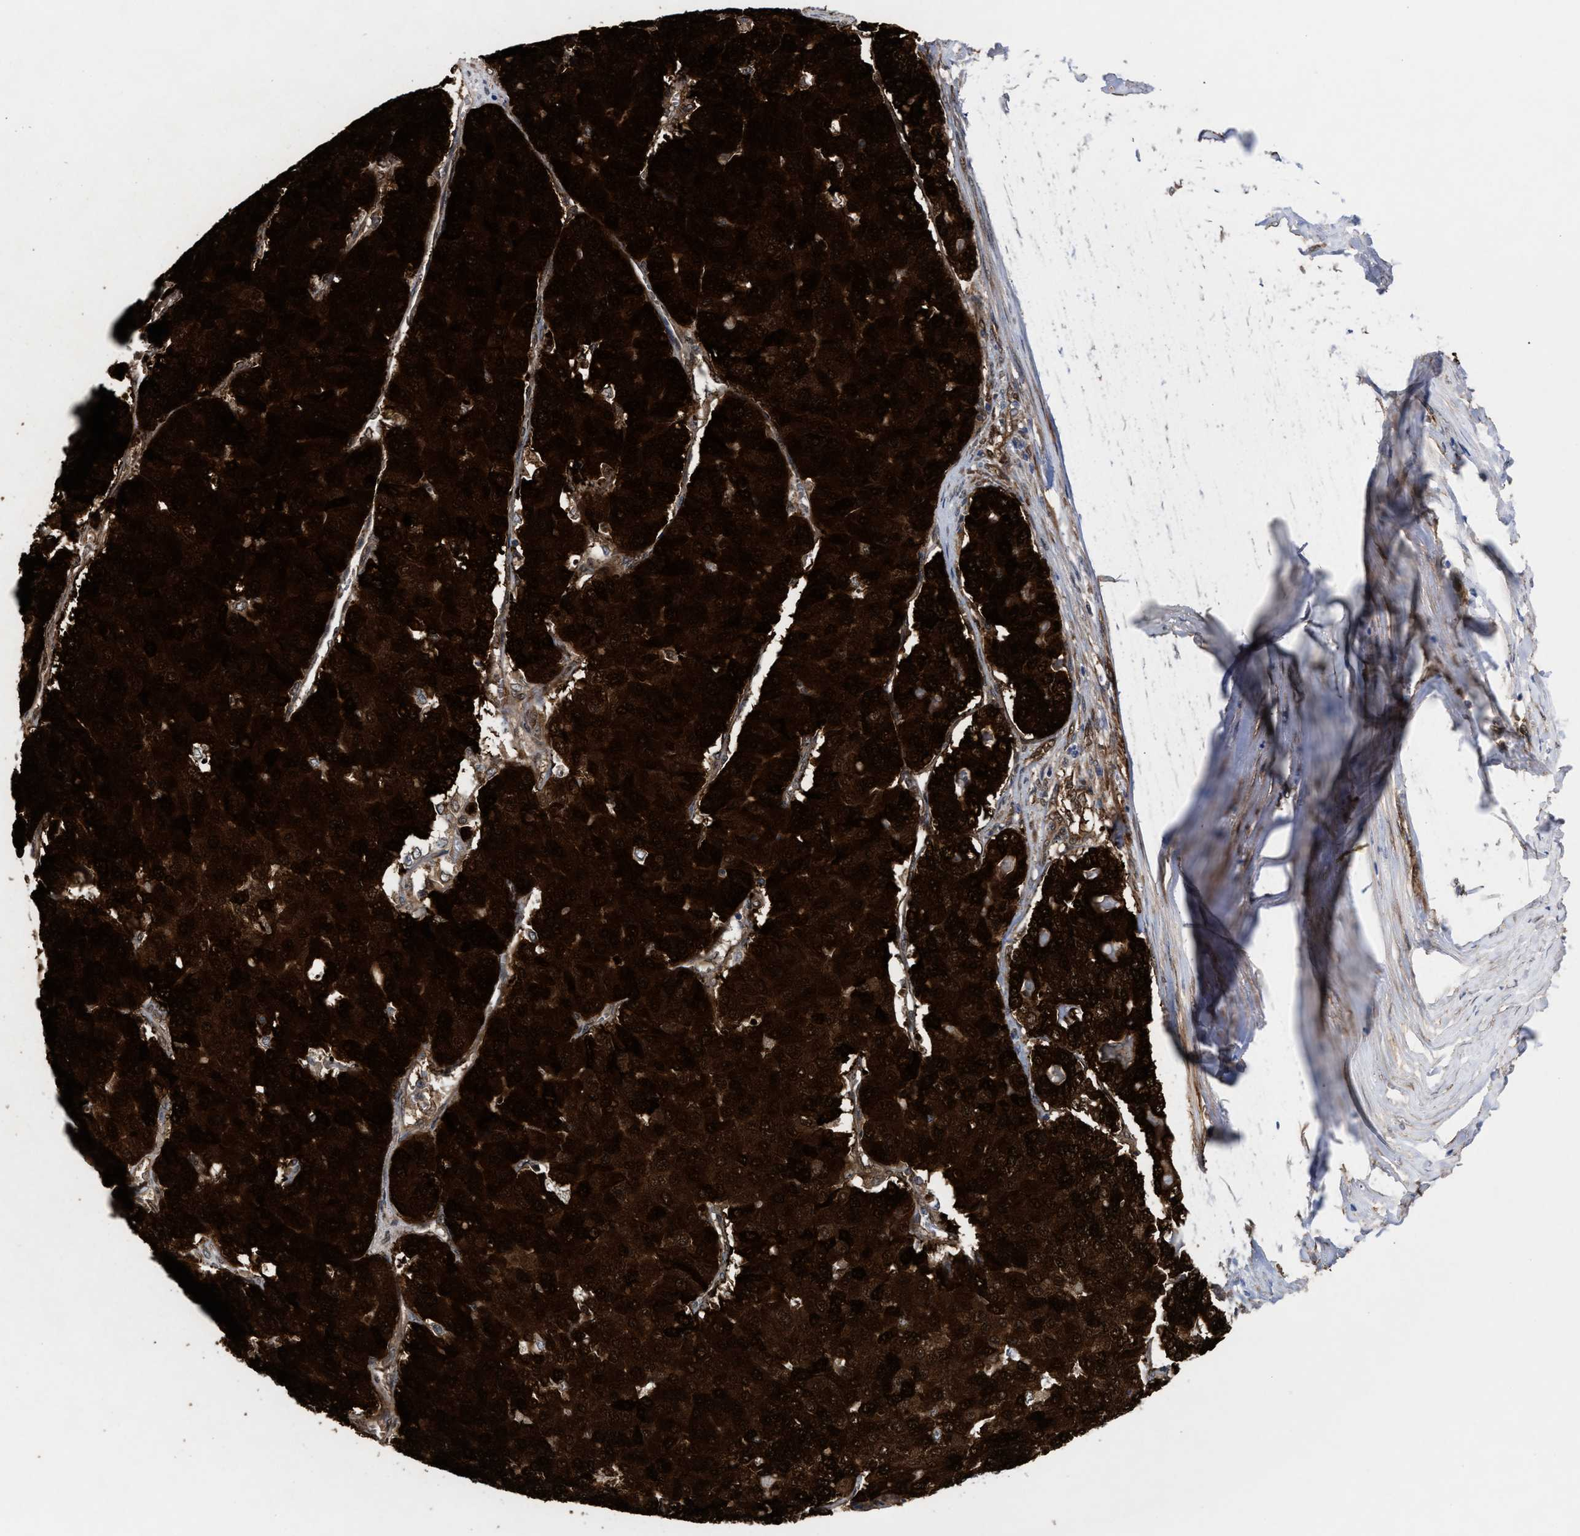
{"staining": {"intensity": "strong", "quantity": ">75%", "location": "cytoplasmic/membranous,nuclear"}, "tissue": "pancreatic cancer", "cell_type": "Tumor cells", "image_type": "cancer", "snomed": [{"axis": "morphology", "description": "Adenocarcinoma, NOS"}, {"axis": "topography", "description": "Pancreas"}], "caption": "Protein expression analysis of human adenocarcinoma (pancreatic) reveals strong cytoplasmic/membranous and nuclear expression in about >75% of tumor cells.", "gene": "TP53I3", "patient": {"sex": "male", "age": 50}}